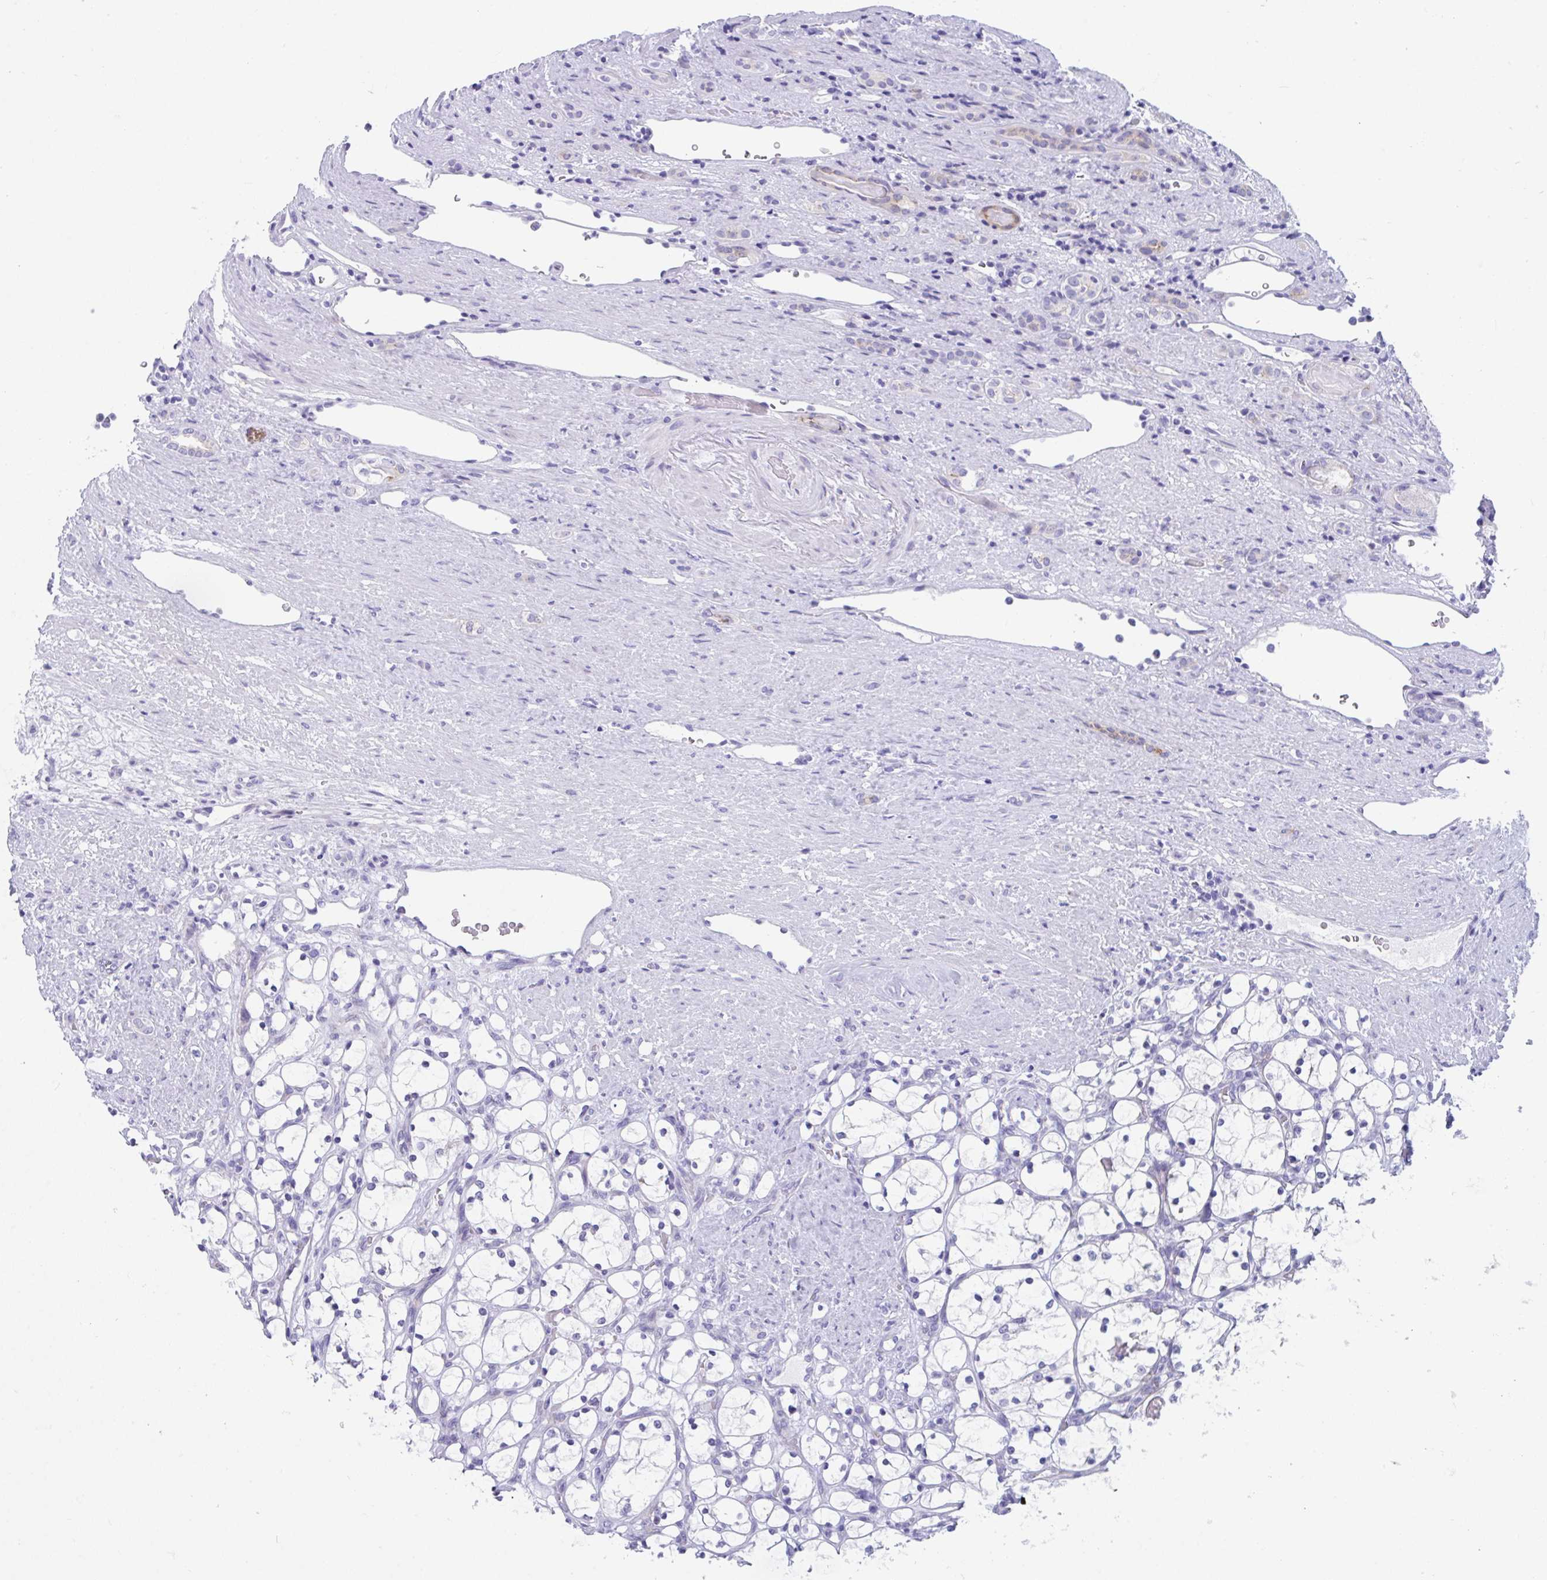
{"staining": {"intensity": "negative", "quantity": "none", "location": "none"}, "tissue": "renal cancer", "cell_type": "Tumor cells", "image_type": "cancer", "snomed": [{"axis": "morphology", "description": "Adenocarcinoma, NOS"}, {"axis": "topography", "description": "Kidney"}], "caption": "The image demonstrates no staining of tumor cells in renal cancer (adenocarcinoma). (Brightfield microscopy of DAB immunohistochemistry (IHC) at high magnification).", "gene": "TTC30B", "patient": {"sex": "female", "age": 69}}